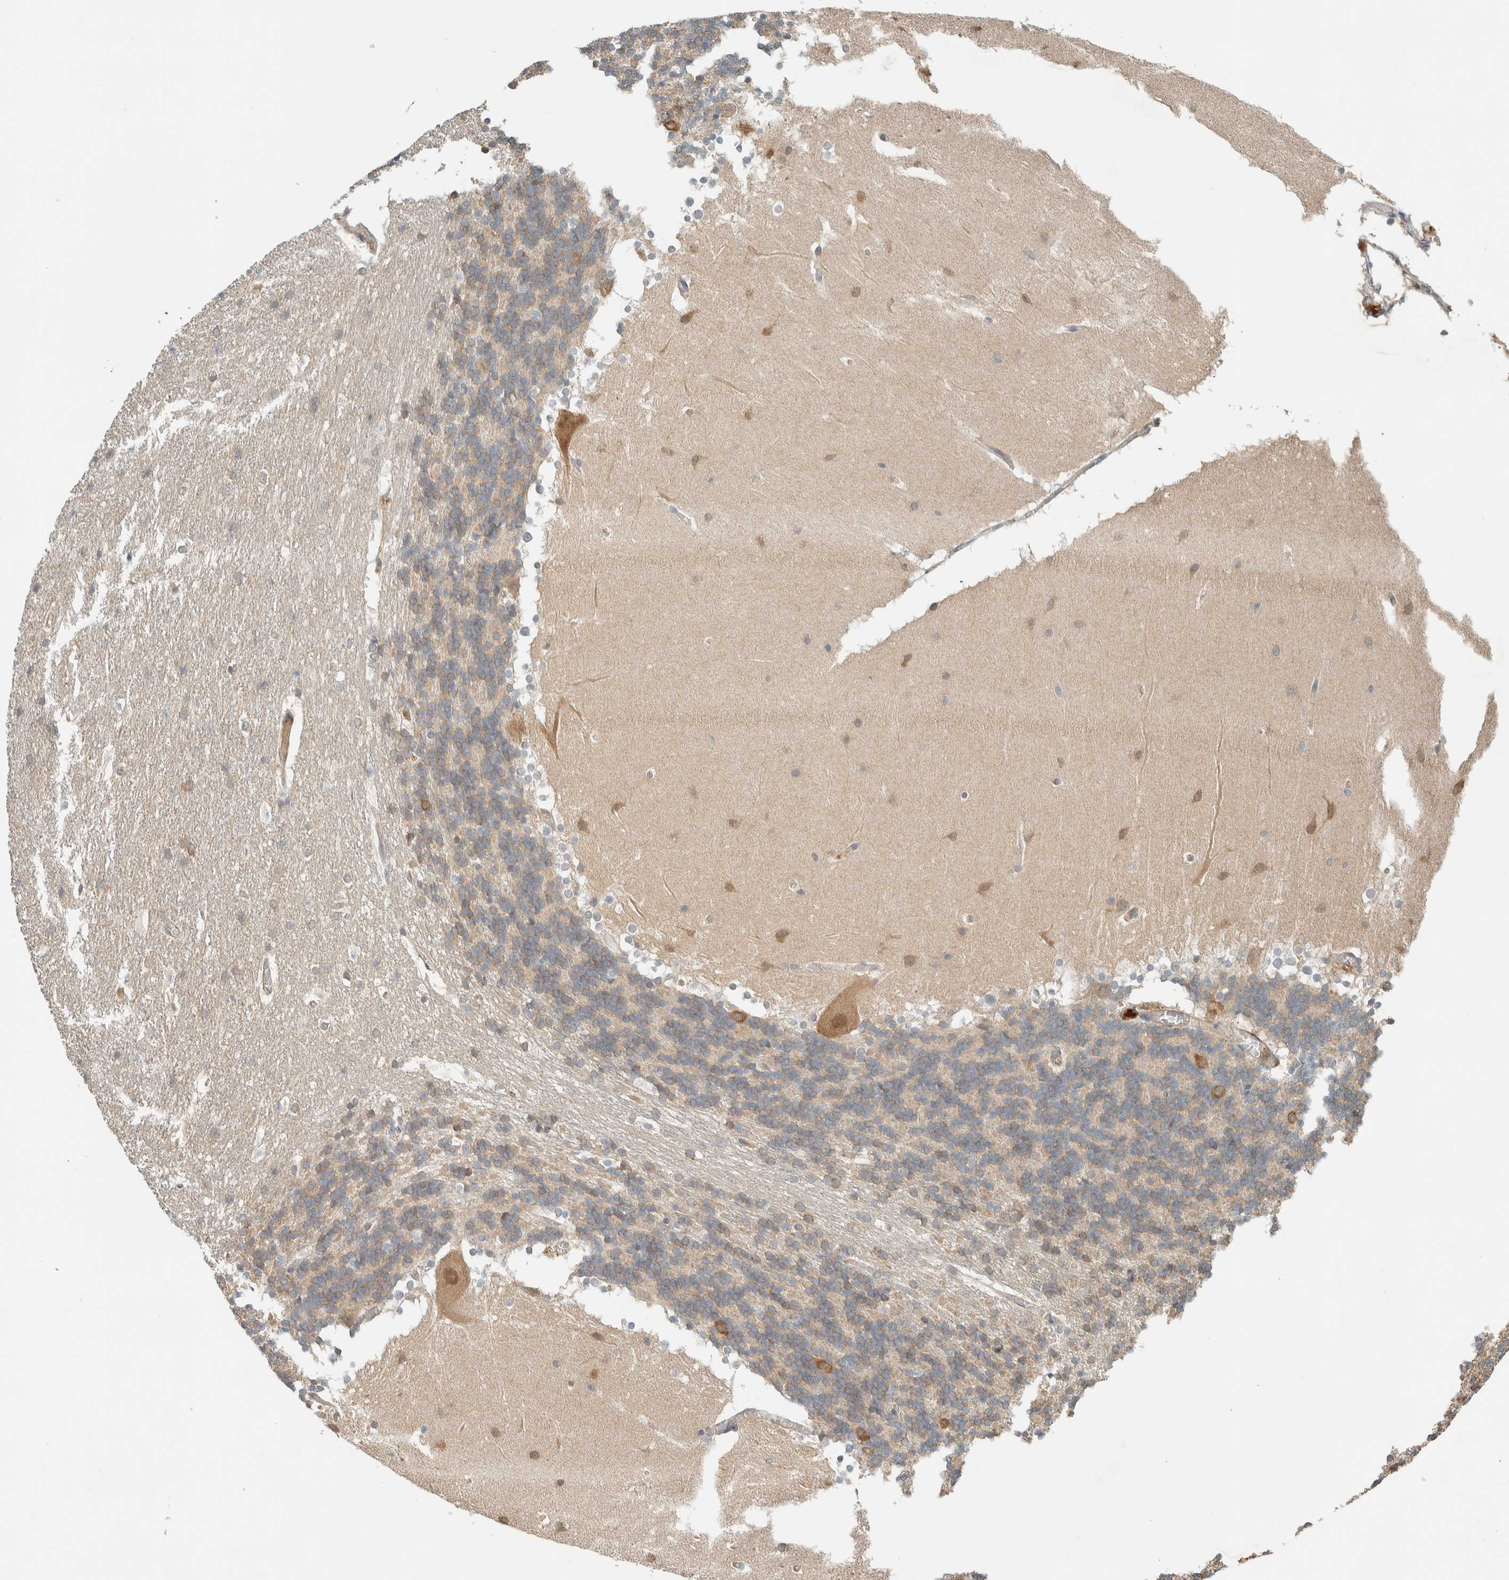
{"staining": {"intensity": "weak", "quantity": "<25%", "location": "cytoplasmic/membranous"}, "tissue": "cerebellum", "cell_type": "Cells in granular layer", "image_type": "normal", "snomed": [{"axis": "morphology", "description": "Normal tissue, NOS"}, {"axis": "topography", "description": "Cerebellum"}], "caption": "The histopathology image displays no significant positivity in cells in granular layer of cerebellum. The staining was performed using DAB (3,3'-diaminobenzidine) to visualize the protein expression in brown, while the nuclei were stained in blue with hematoxylin (Magnification: 20x).", "gene": "RAB11FIP1", "patient": {"sex": "female", "age": 19}}